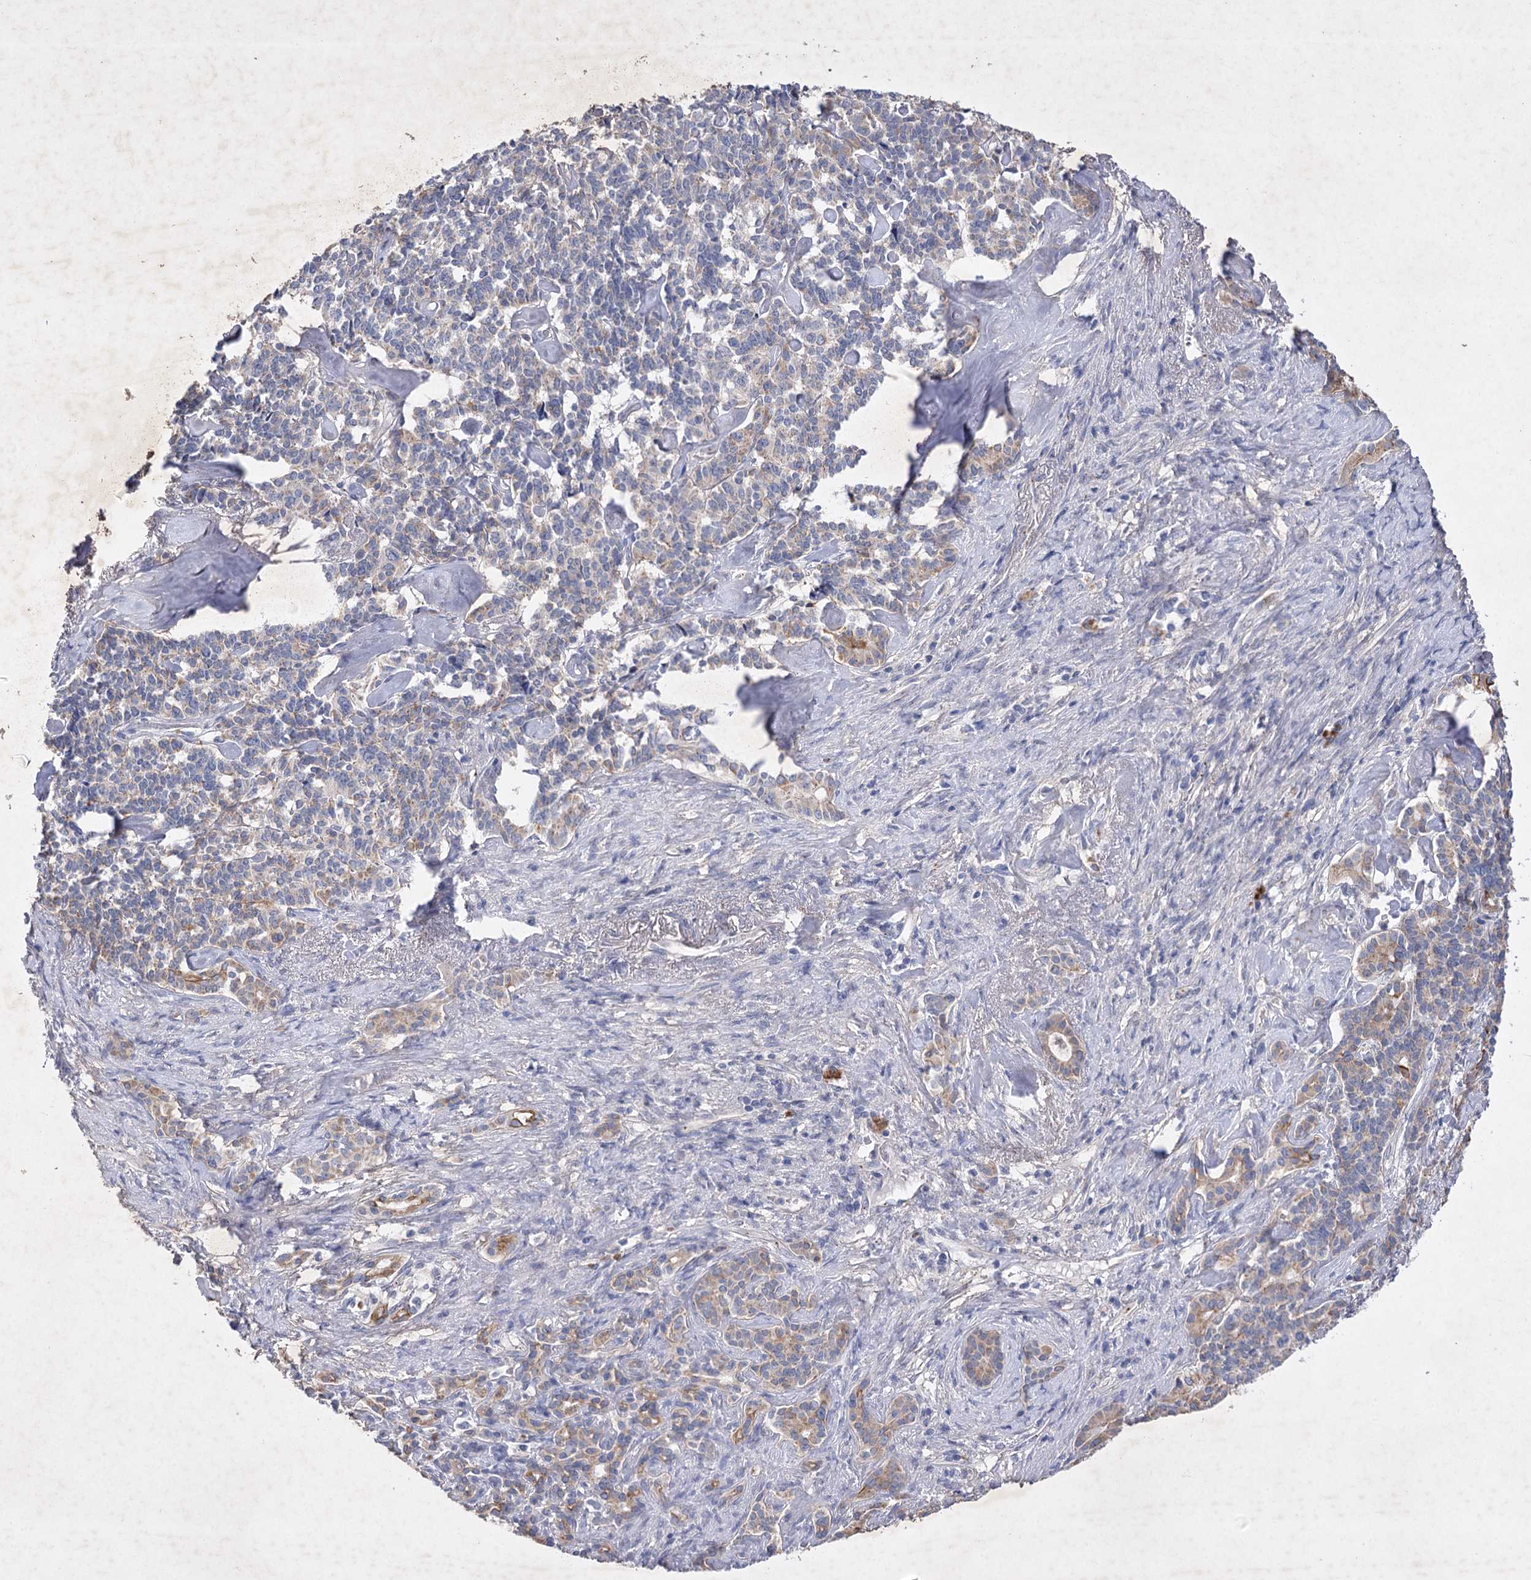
{"staining": {"intensity": "weak", "quantity": "<25%", "location": "cytoplasmic/membranous"}, "tissue": "pancreatic cancer", "cell_type": "Tumor cells", "image_type": "cancer", "snomed": [{"axis": "morphology", "description": "Adenocarcinoma, NOS"}, {"axis": "topography", "description": "Pancreas"}], "caption": "Human pancreatic cancer (adenocarcinoma) stained for a protein using immunohistochemistry (IHC) shows no positivity in tumor cells.", "gene": "COX15", "patient": {"sex": "female", "age": 74}}